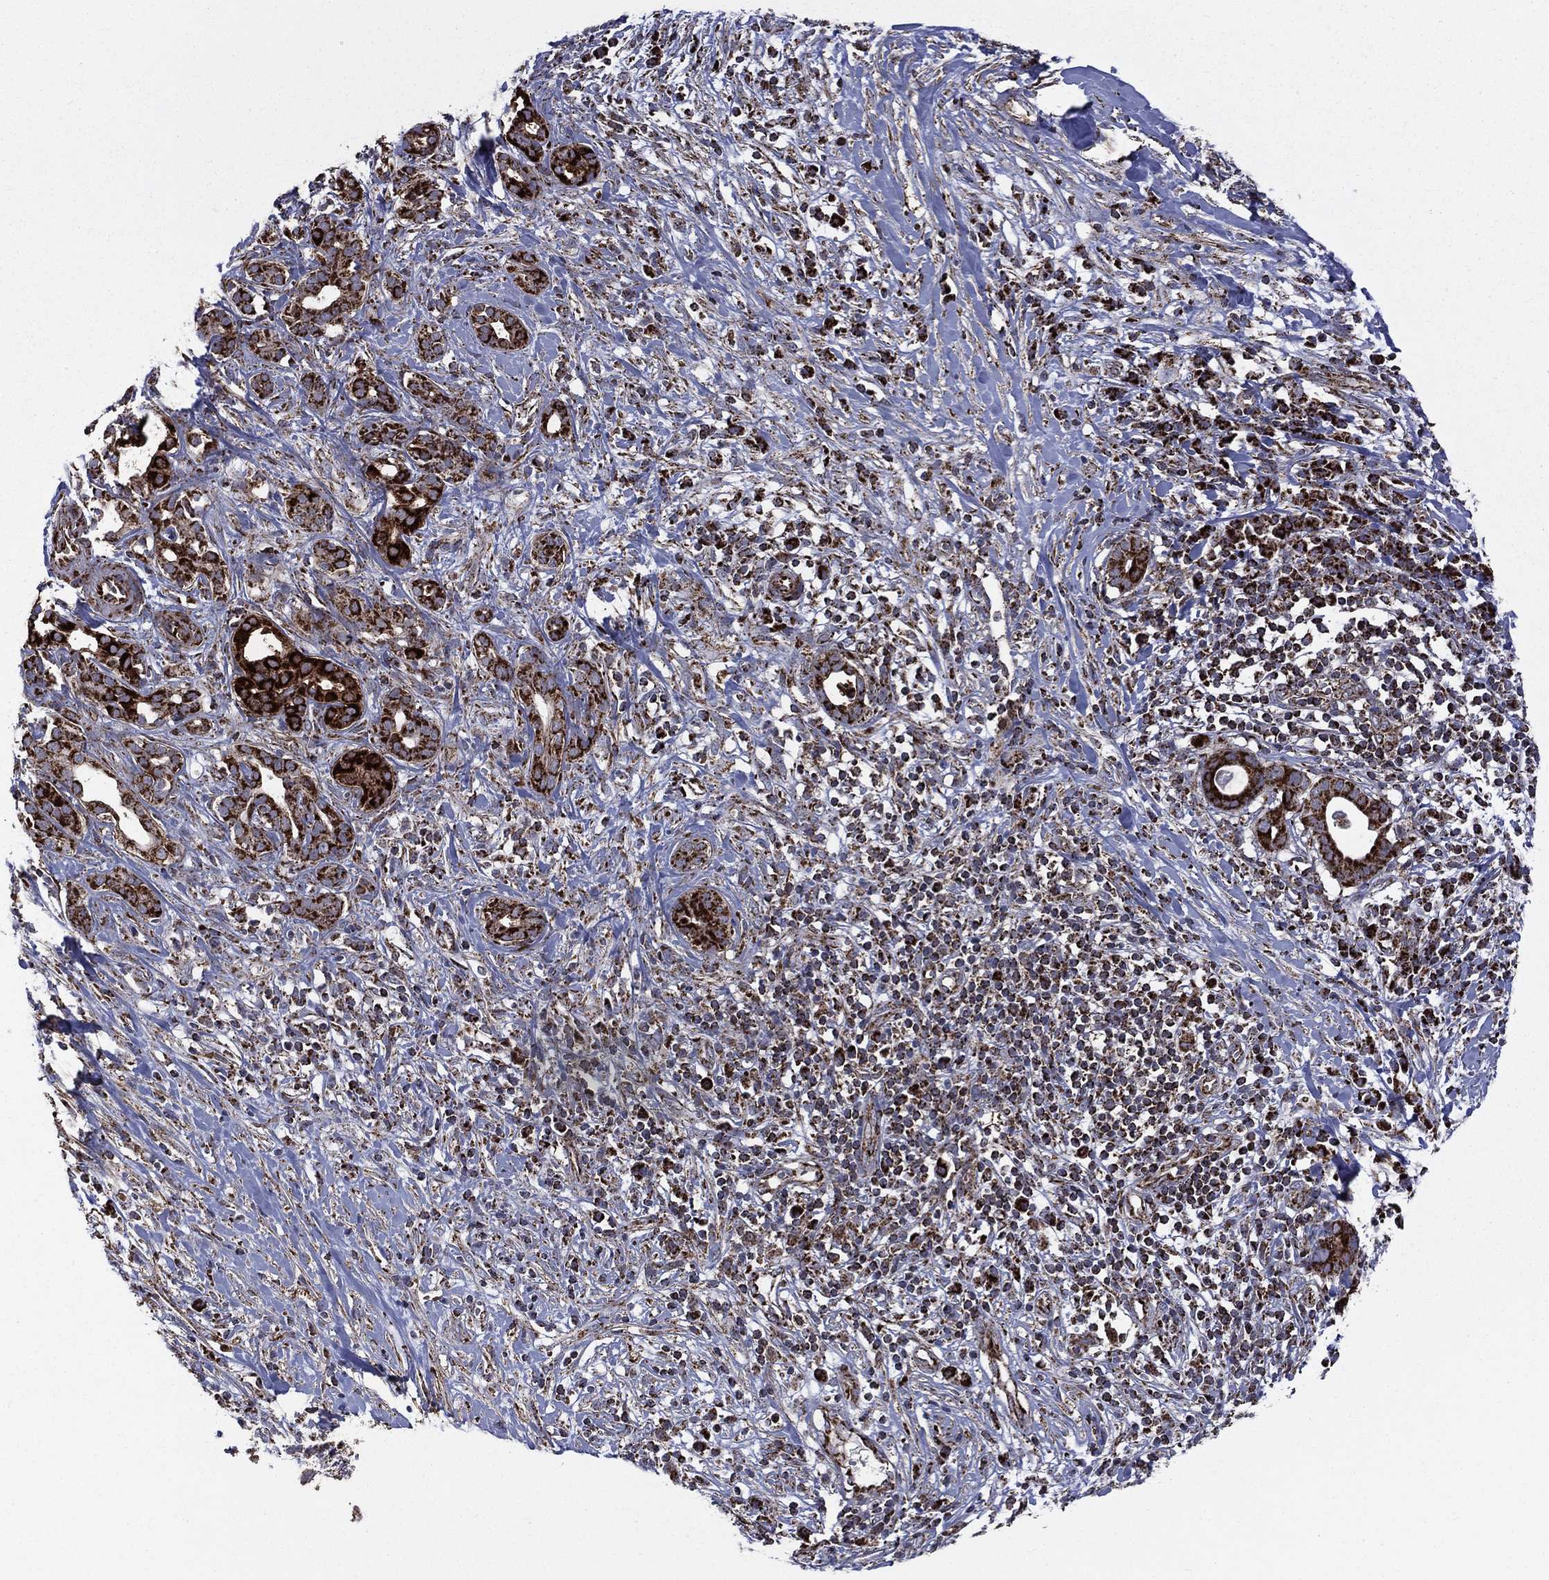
{"staining": {"intensity": "strong", "quantity": ">75%", "location": "cytoplasmic/membranous"}, "tissue": "pancreatic cancer", "cell_type": "Tumor cells", "image_type": "cancer", "snomed": [{"axis": "morphology", "description": "Adenocarcinoma, NOS"}, {"axis": "topography", "description": "Pancreas"}], "caption": "Immunohistochemical staining of human adenocarcinoma (pancreatic) exhibits high levels of strong cytoplasmic/membranous expression in approximately >75% of tumor cells.", "gene": "GOT2", "patient": {"sex": "male", "age": 61}}